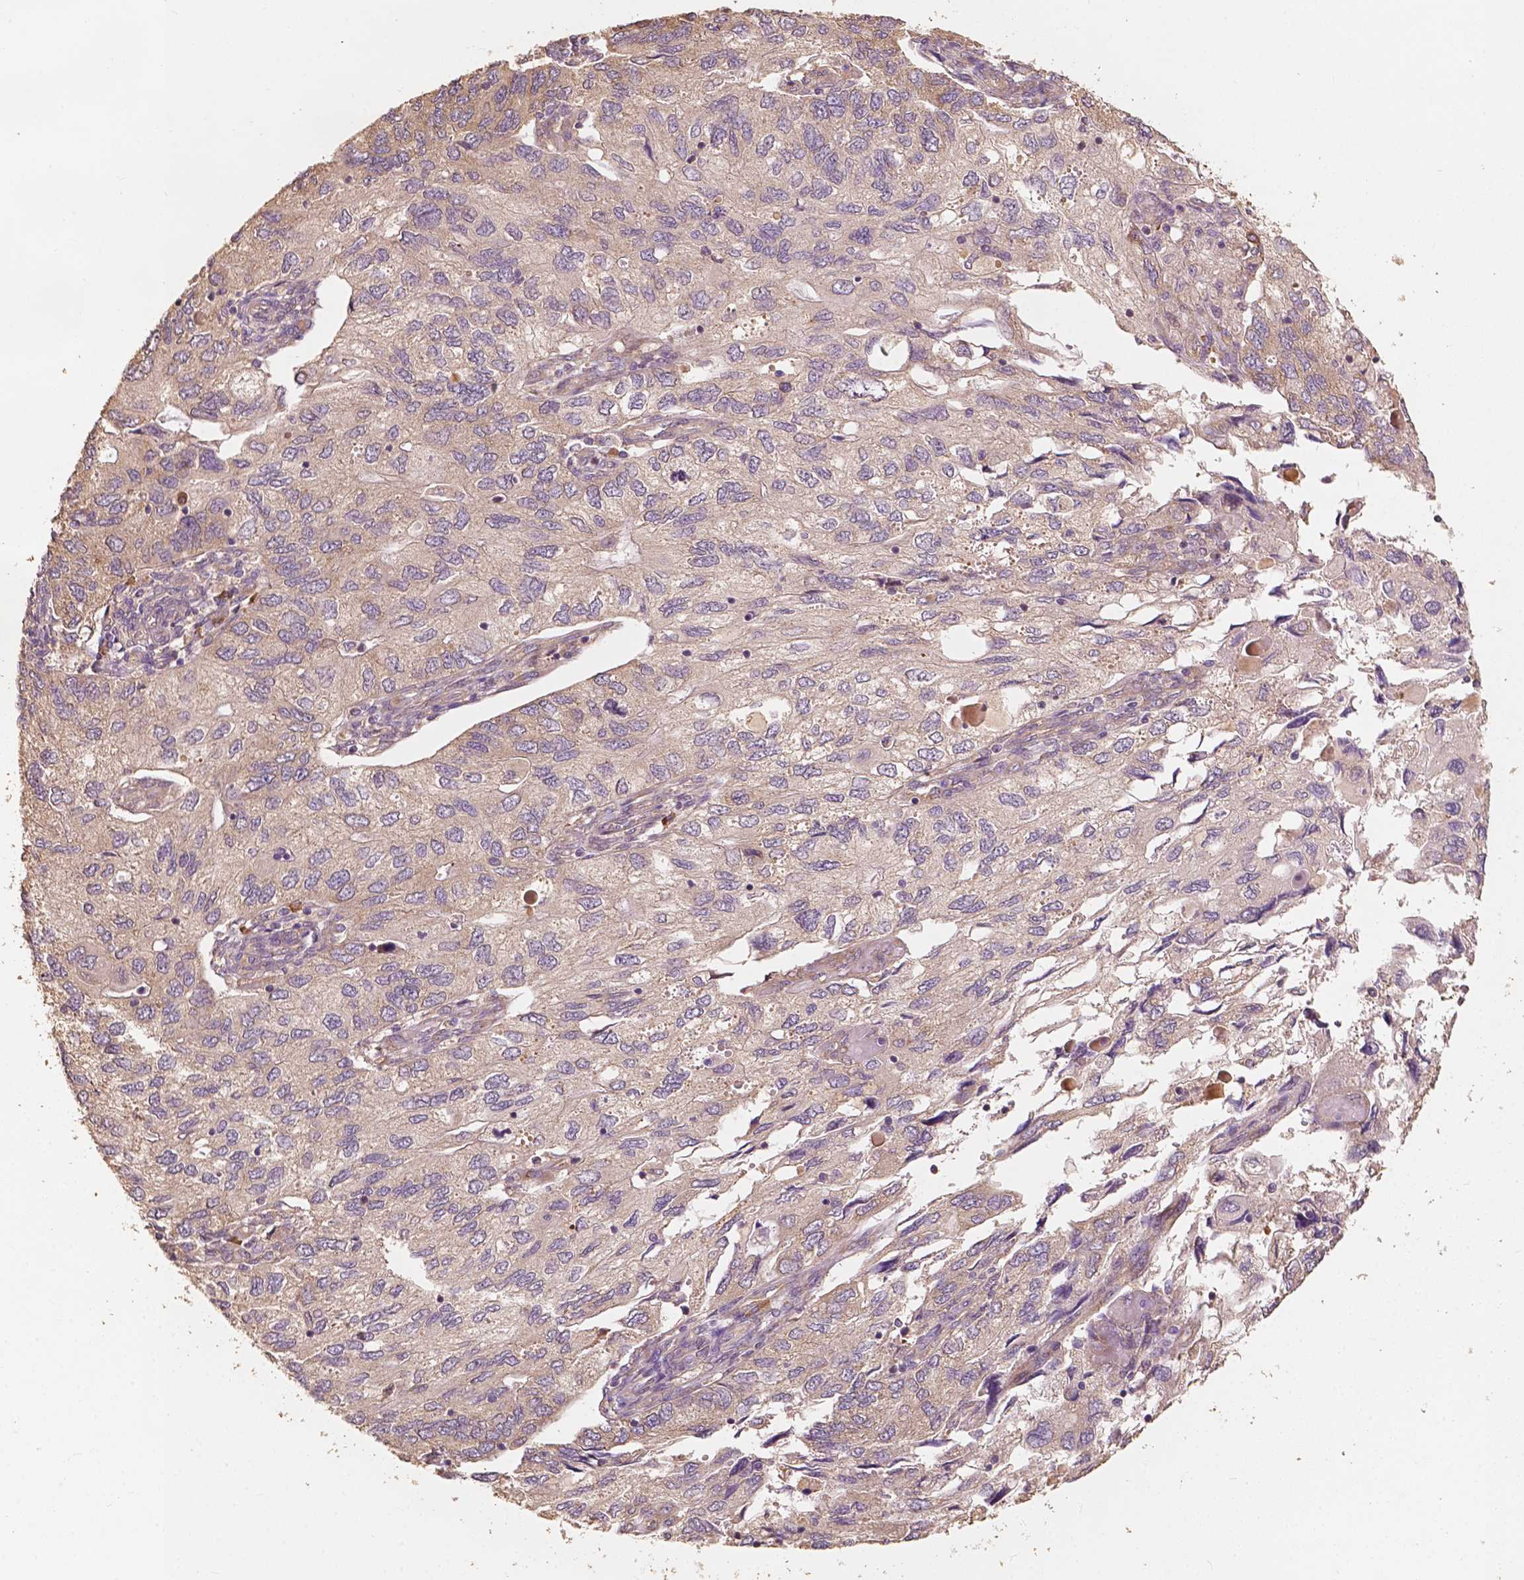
{"staining": {"intensity": "negative", "quantity": "none", "location": "none"}, "tissue": "endometrial cancer", "cell_type": "Tumor cells", "image_type": "cancer", "snomed": [{"axis": "morphology", "description": "Carcinoma, NOS"}, {"axis": "topography", "description": "Uterus"}], "caption": "Histopathology image shows no significant protein staining in tumor cells of endometrial carcinoma. (Brightfield microscopy of DAB immunohistochemistry at high magnification).", "gene": "G3BP1", "patient": {"sex": "female", "age": 76}}